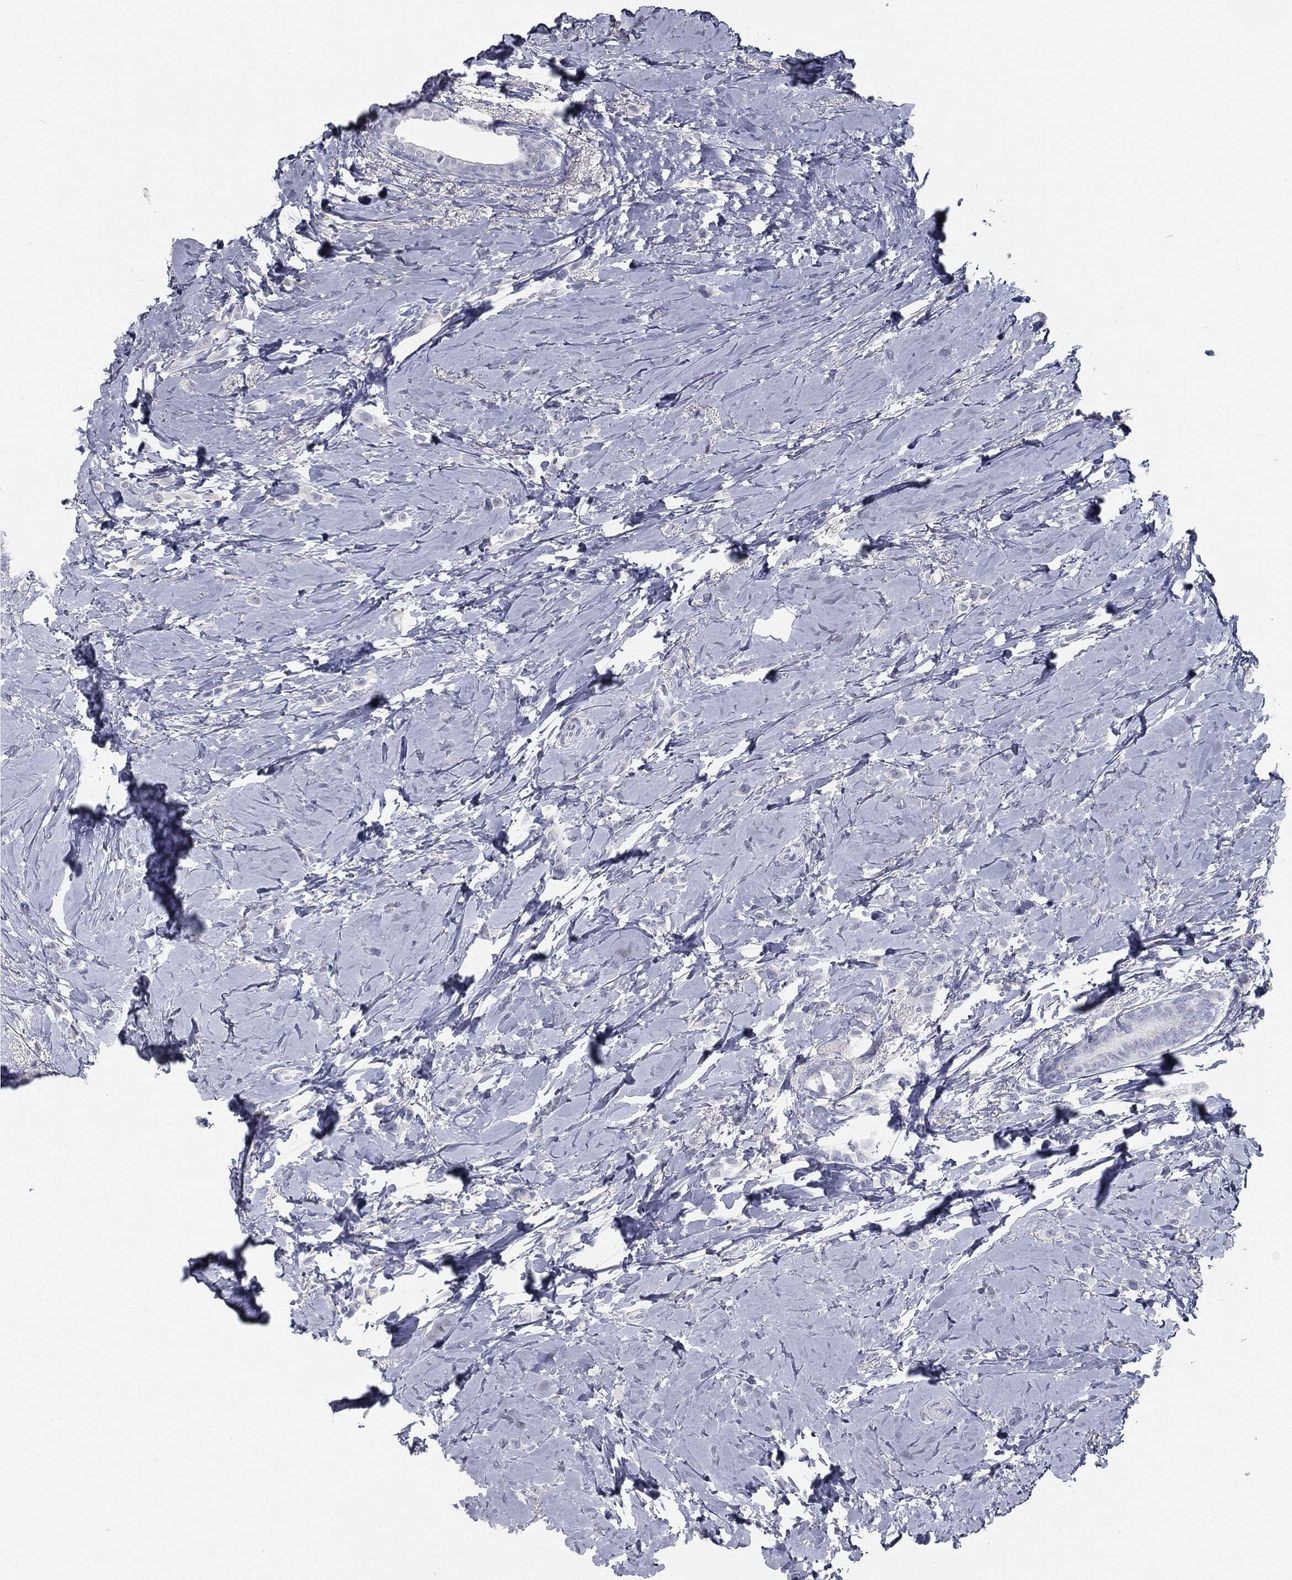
{"staining": {"intensity": "negative", "quantity": "none", "location": "none"}, "tissue": "breast cancer", "cell_type": "Tumor cells", "image_type": "cancer", "snomed": [{"axis": "morphology", "description": "Lobular carcinoma"}, {"axis": "topography", "description": "Breast"}], "caption": "The histopathology image displays no staining of tumor cells in breast cancer (lobular carcinoma).", "gene": "MUC5AC", "patient": {"sex": "female", "age": 66}}